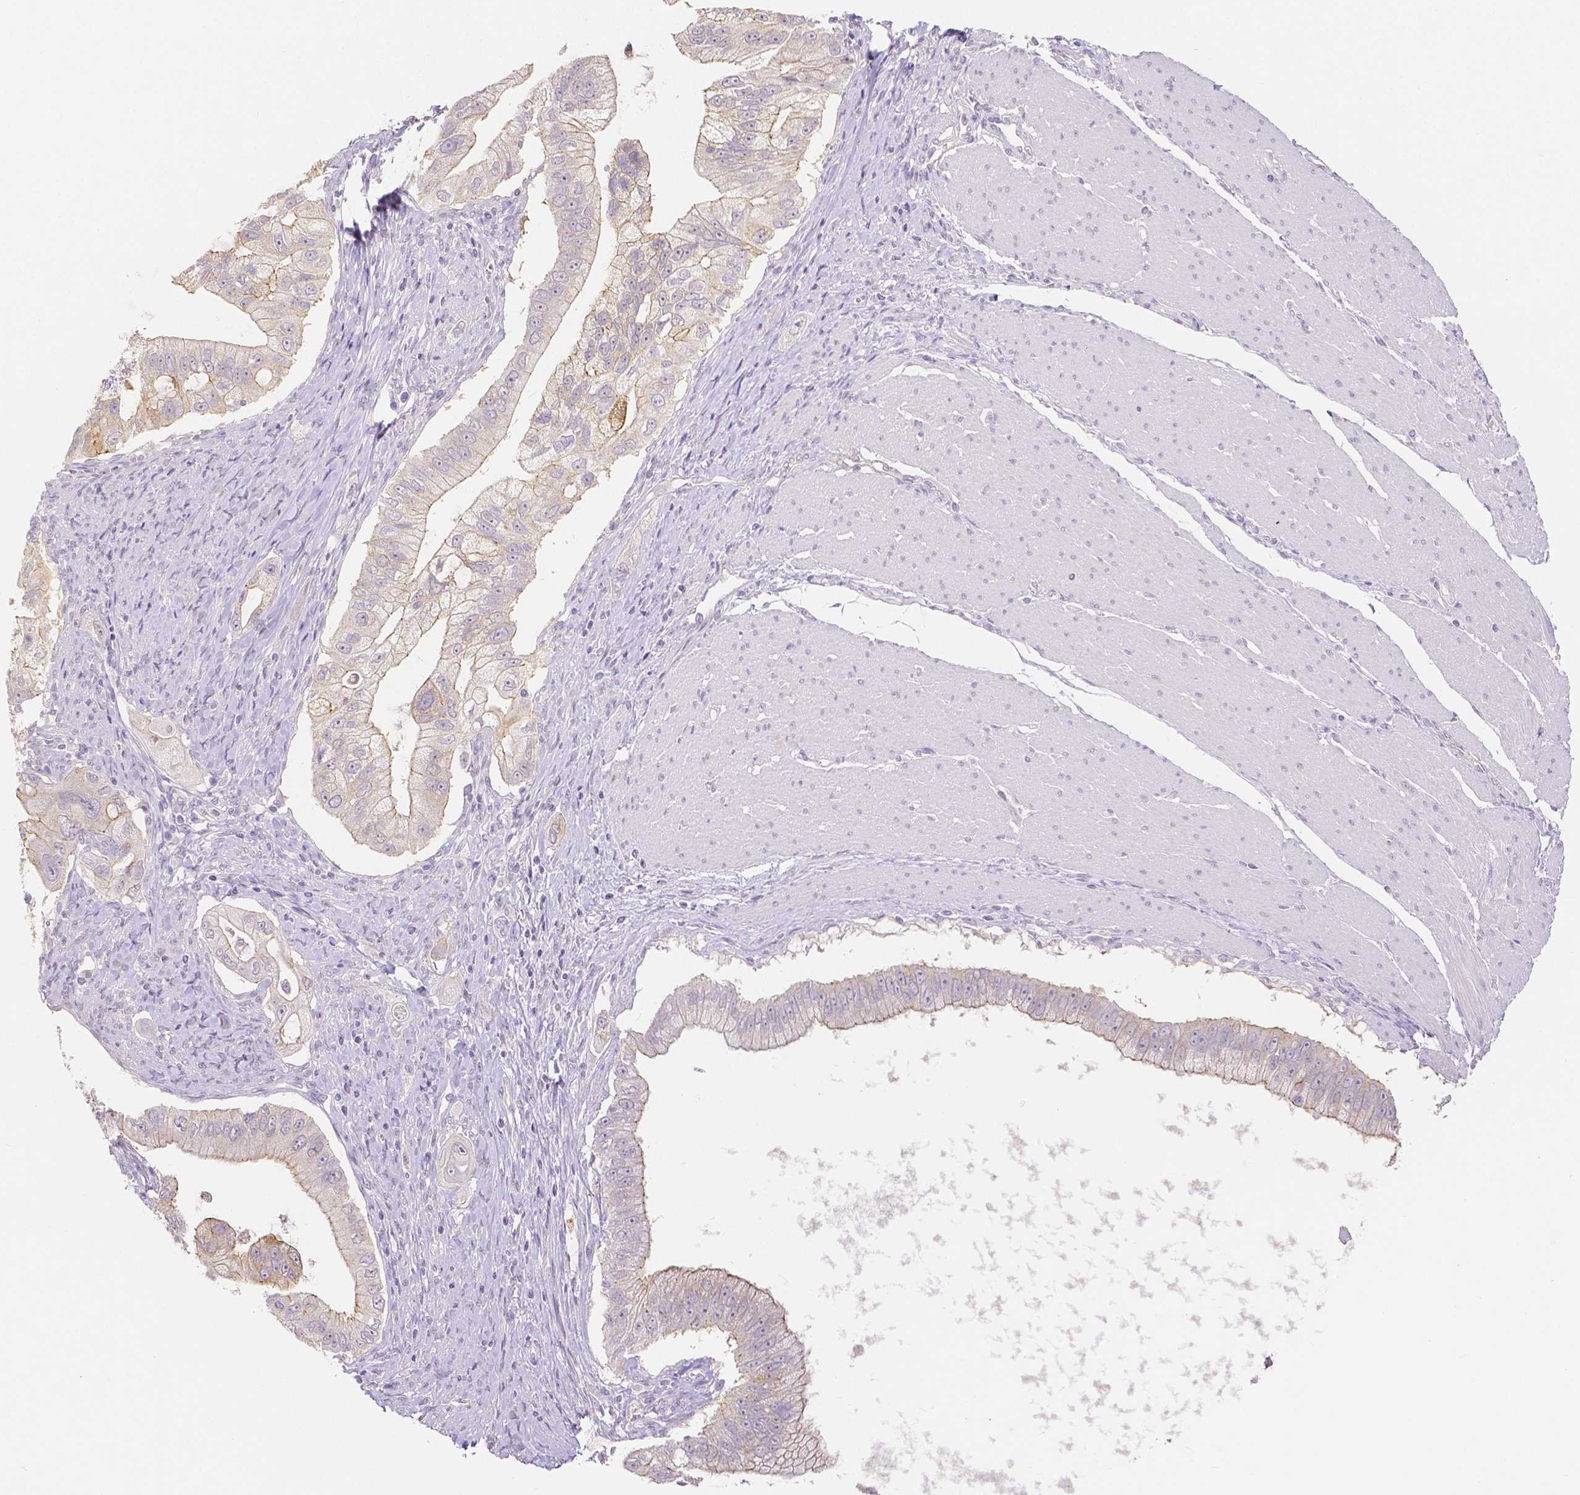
{"staining": {"intensity": "moderate", "quantity": "<25%", "location": "cytoplasmic/membranous"}, "tissue": "pancreatic cancer", "cell_type": "Tumor cells", "image_type": "cancer", "snomed": [{"axis": "morphology", "description": "Adenocarcinoma, NOS"}, {"axis": "topography", "description": "Pancreas"}], "caption": "A low amount of moderate cytoplasmic/membranous positivity is seen in approximately <25% of tumor cells in adenocarcinoma (pancreatic) tissue.", "gene": "OCLN", "patient": {"sex": "male", "age": 70}}